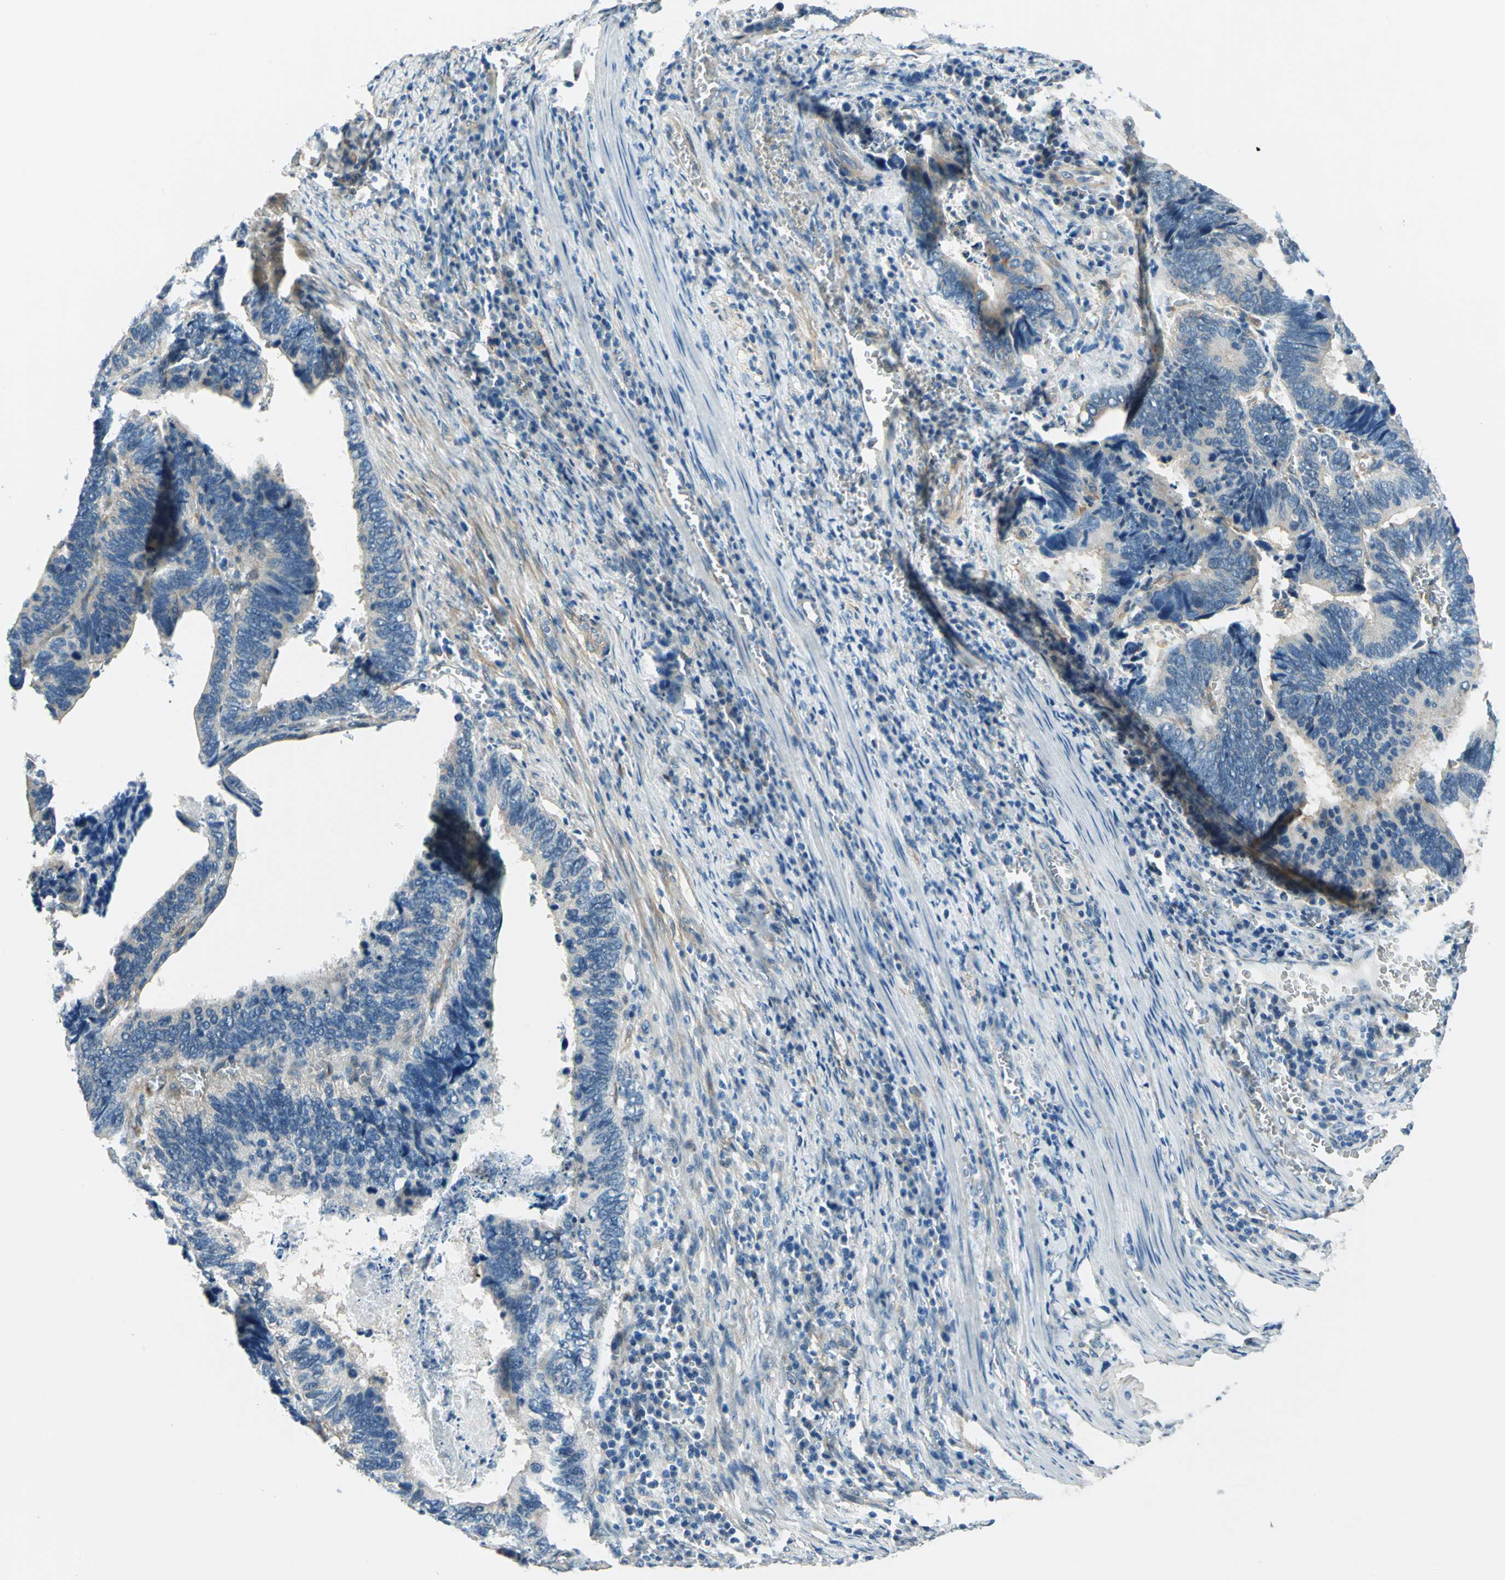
{"staining": {"intensity": "negative", "quantity": "none", "location": "none"}, "tissue": "colorectal cancer", "cell_type": "Tumor cells", "image_type": "cancer", "snomed": [{"axis": "morphology", "description": "Adenocarcinoma, NOS"}, {"axis": "topography", "description": "Colon"}], "caption": "This is an IHC histopathology image of adenocarcinoma (colorectal). There is no positivity in tumor cells.", "gene": "CDC42EP1", "patient": {"sex": "male", "age": 72}}